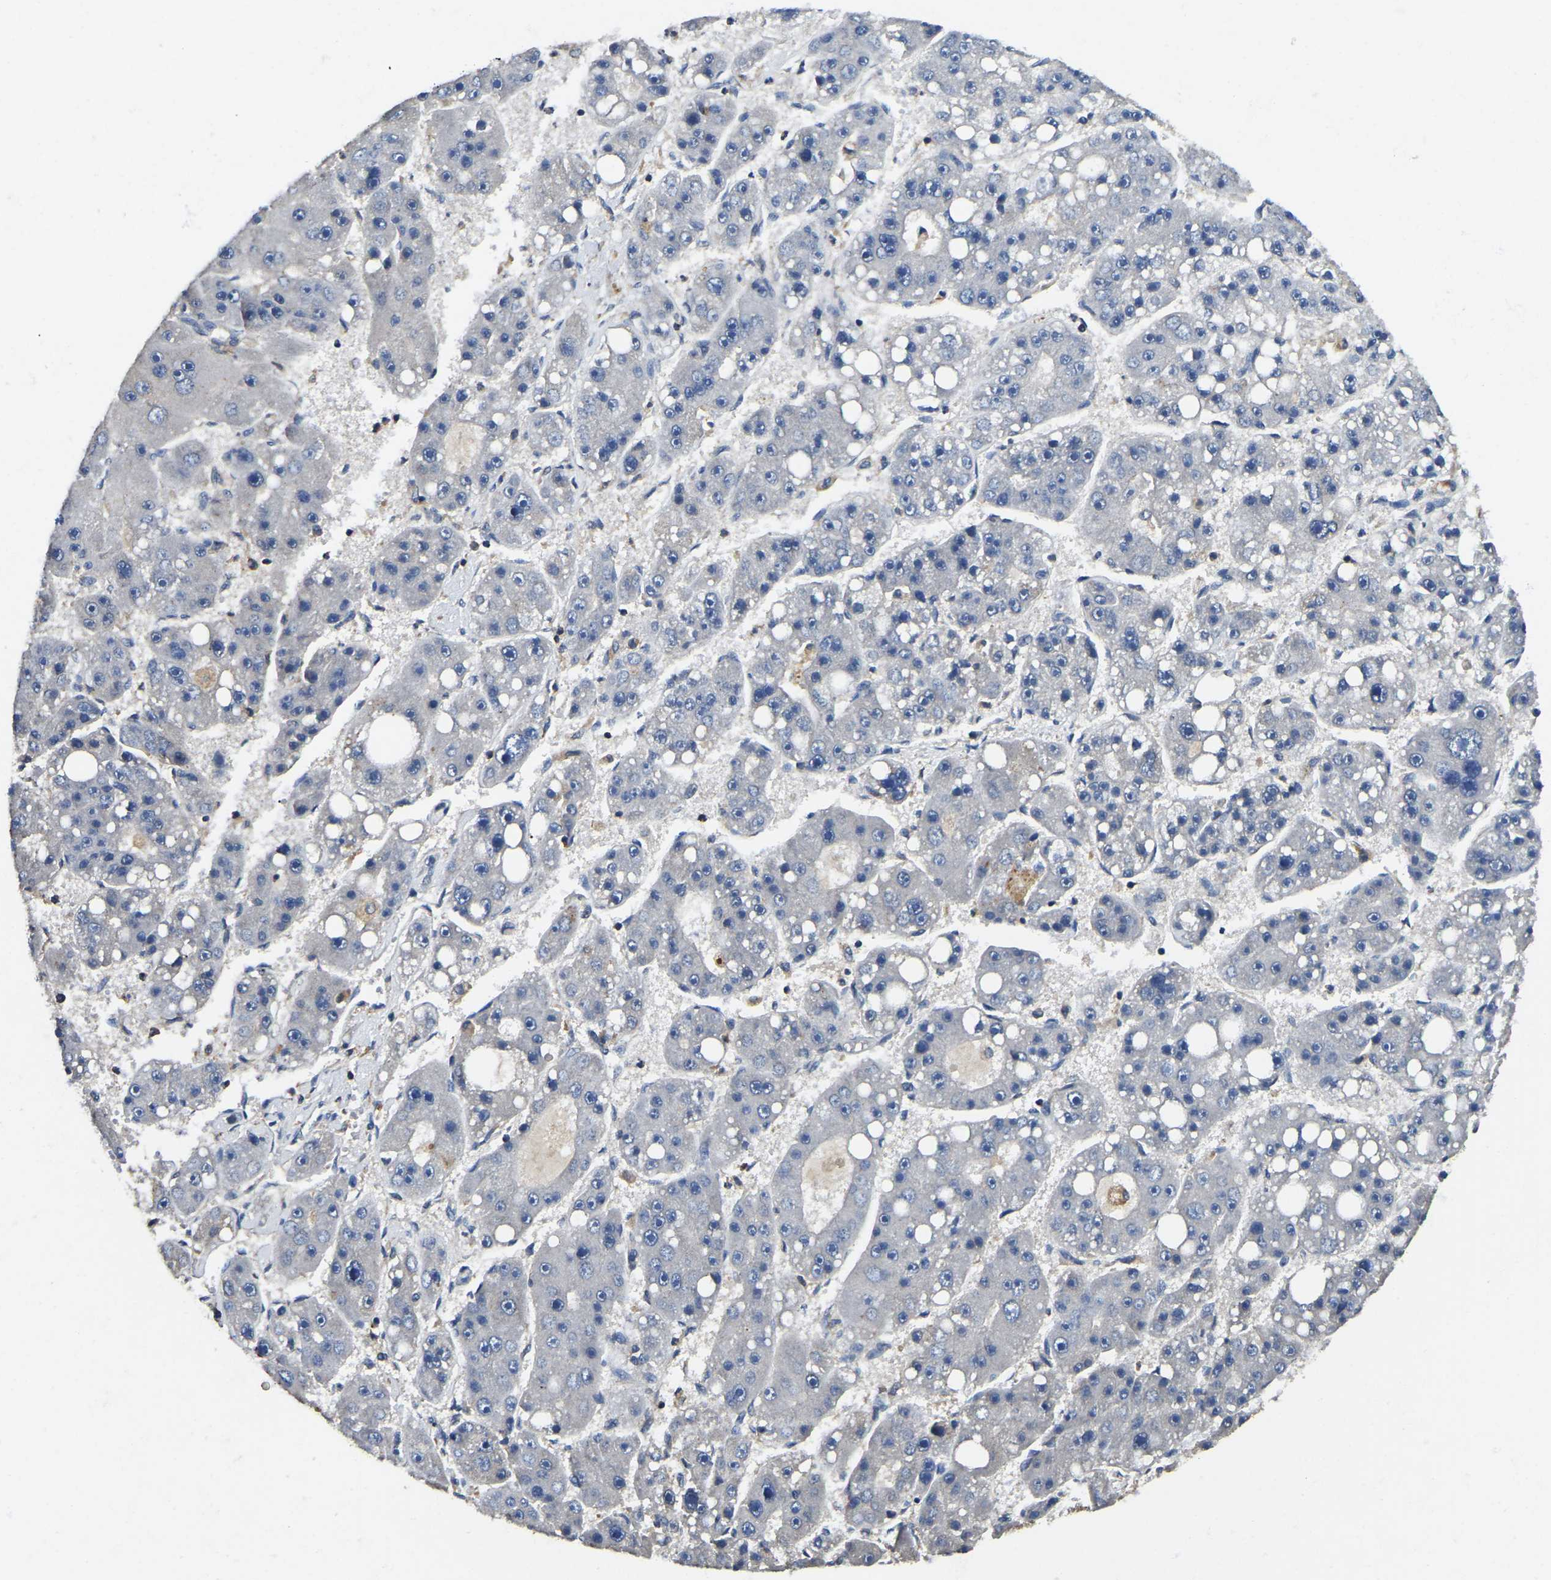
{"staining": {"intensity": "negative", "quantity": "none", "location": "none"}, "tissue": "liver cancer", "cell_type": "Tumor cells", "image_type": "cancer", "snomed": [{"axis": "morphology", "description": "Carcinoma, Hepatocellular, NOS"}, {"axis": "topography", "description": "Liver"}], "caption": "A high-resolution micrograph shows immunohistochemistry staining of liver cancer, which exhibits no significant expression in tumor cells.", "gene": "SMPD2", "patient": {"sex": "female", "age": 61}}